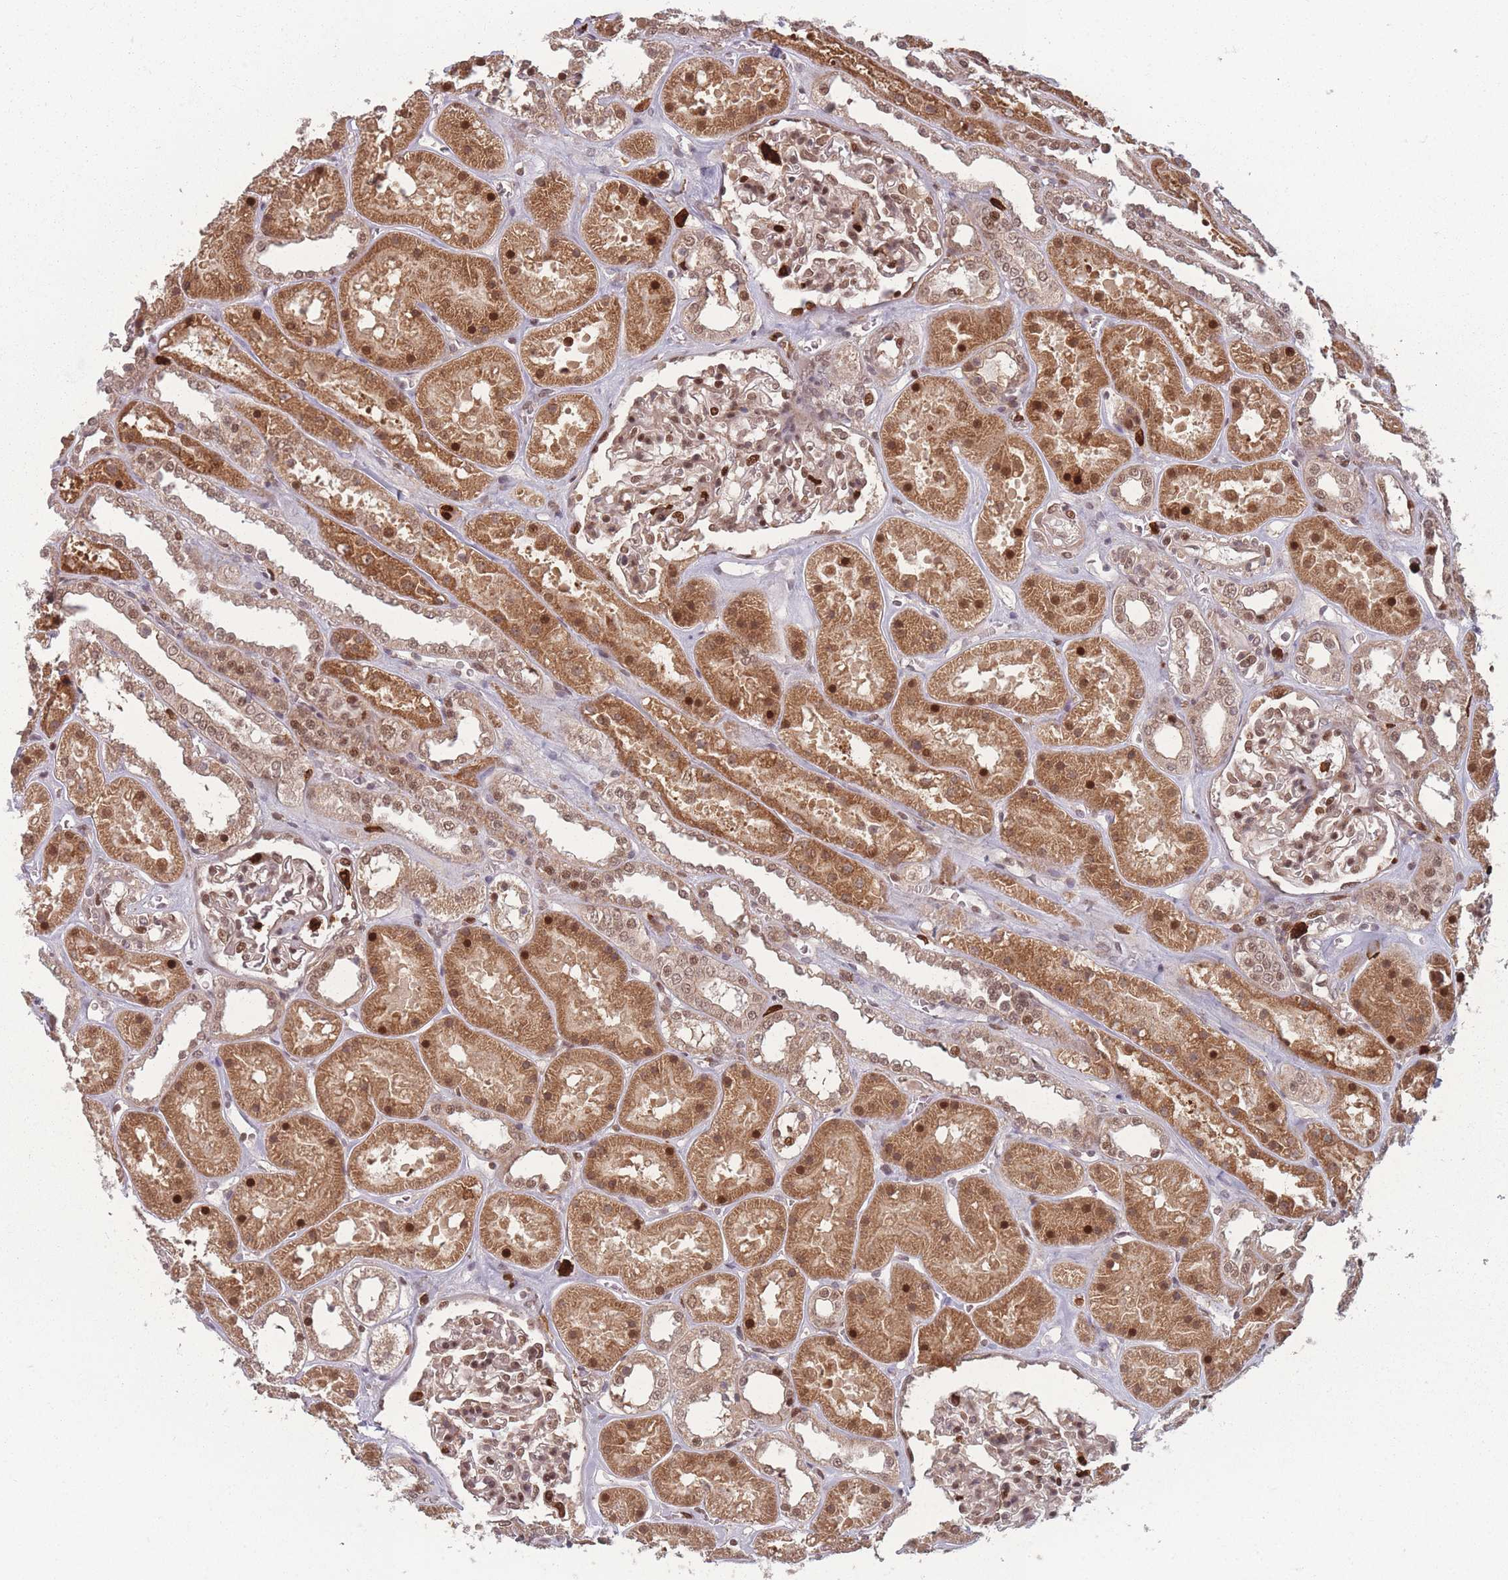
{"staining": {"intensity": "moderate", "quantity": ">75%", "location": "nuclear"}, "tissue": "kidney", "cell_type": "Cells in glomeruli", "image_type": "normal", "snomed": [{"axis": "morphology", "description": "Normal tissue, NOS"}, {"axis": "topography", "description": "Kidney"}], "caption": "Kidney stained for a protein reveals moderate nuclear positivity in cells in glomeruli.", "gene": "WDR55", "patient": {"sex": "female", "age": 41}}